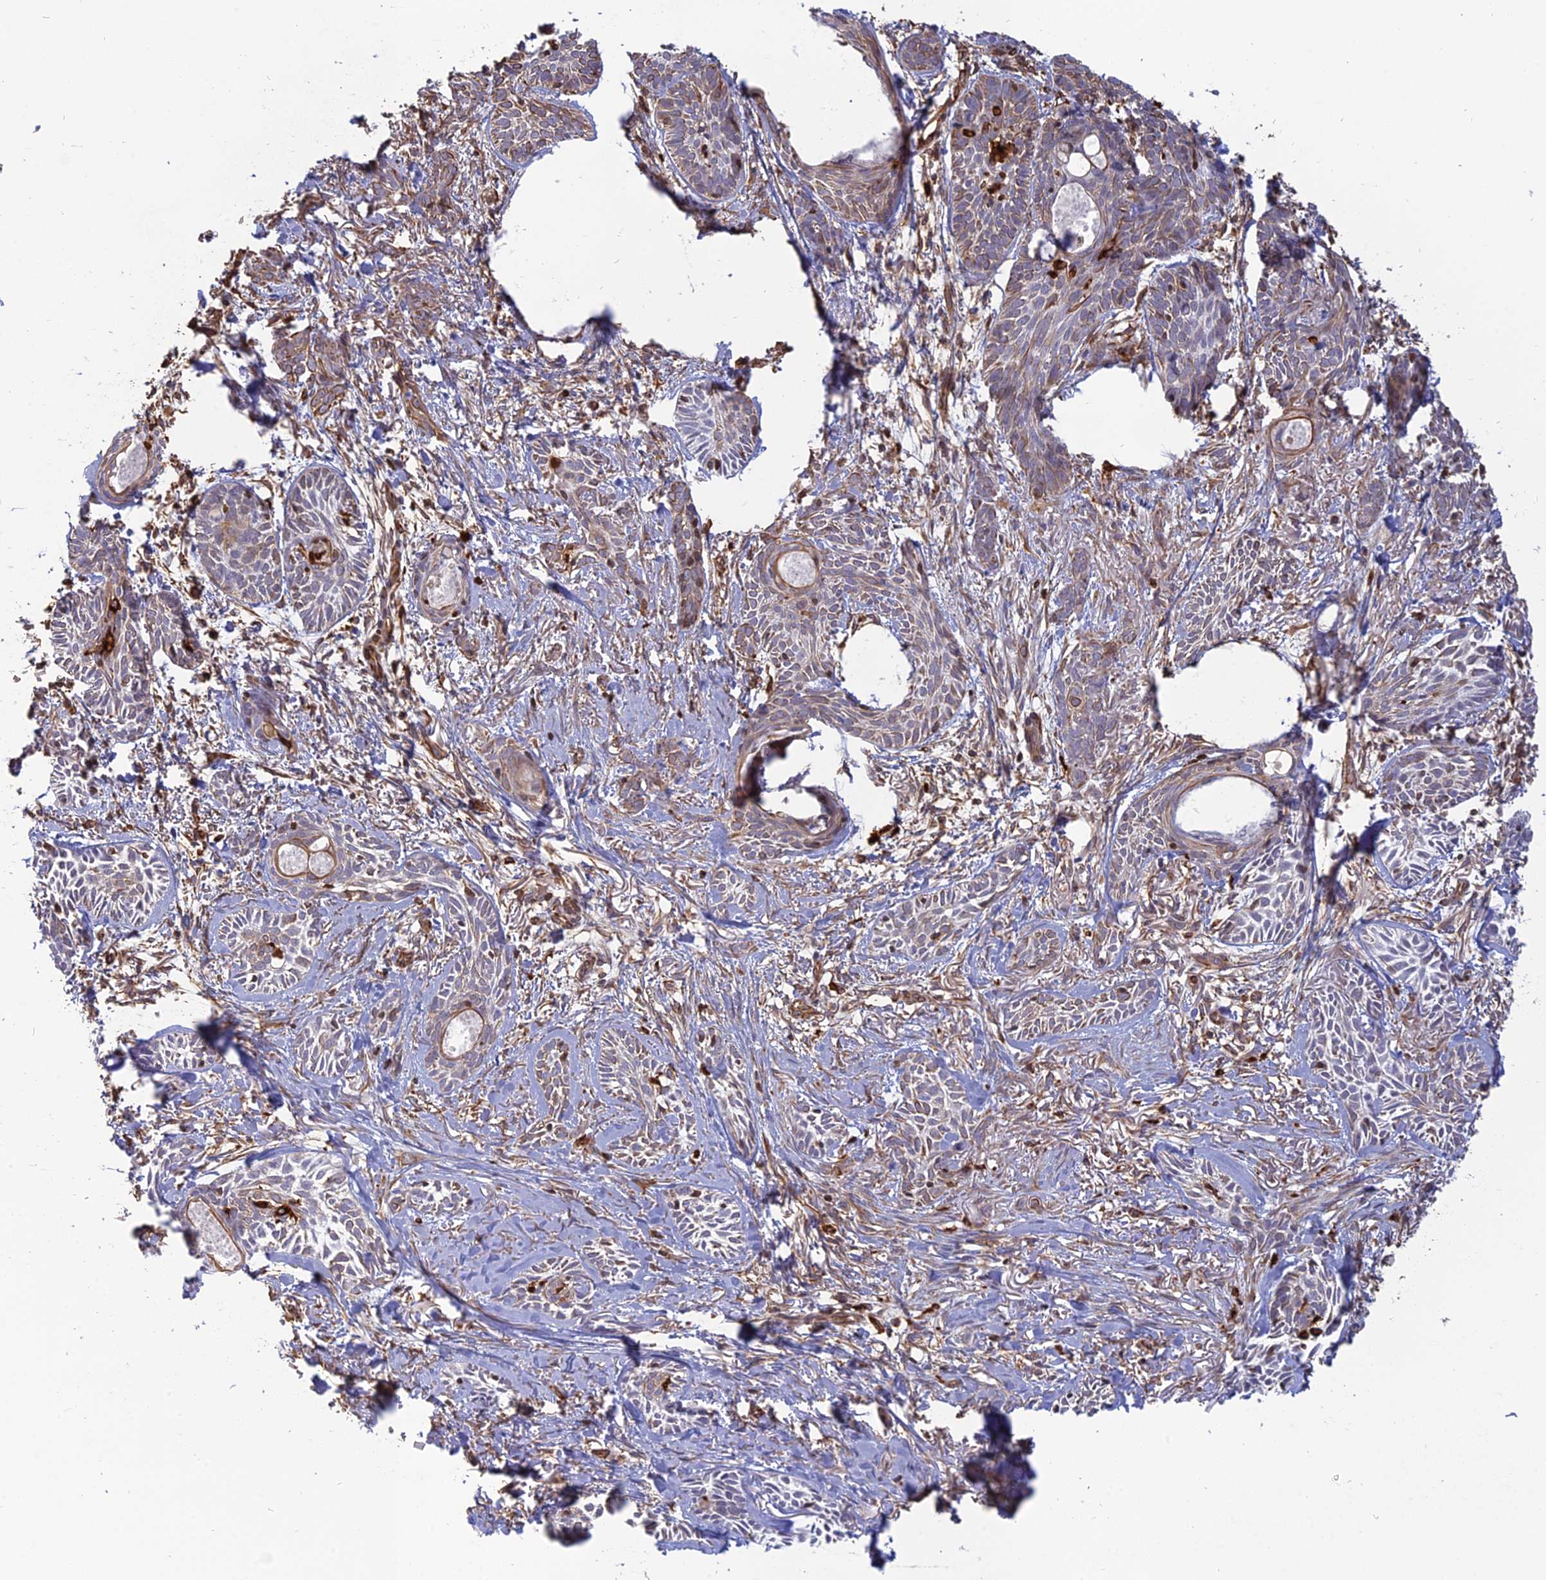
{"staining": {"intensity": "weak", "quantity": "<25%", "location": "cytoplasmic/membranous"}, "tissue": "skin cancer", "cell_type": "Tumor cells", "image_type": "cancer", "snomed": [{"axis": "morphology", "description": "Basal cell carcinoma"}, {"axis": "topography", "description": "Skin"}], "caption": "Skin cancer was stained to show a protein in brown. There is no significant staining in tumor cells. (DAB immunohistochemistry (IHC), high magnification).", "gene": "APOBR", "patient": {"sex": "female", "age": 59}}